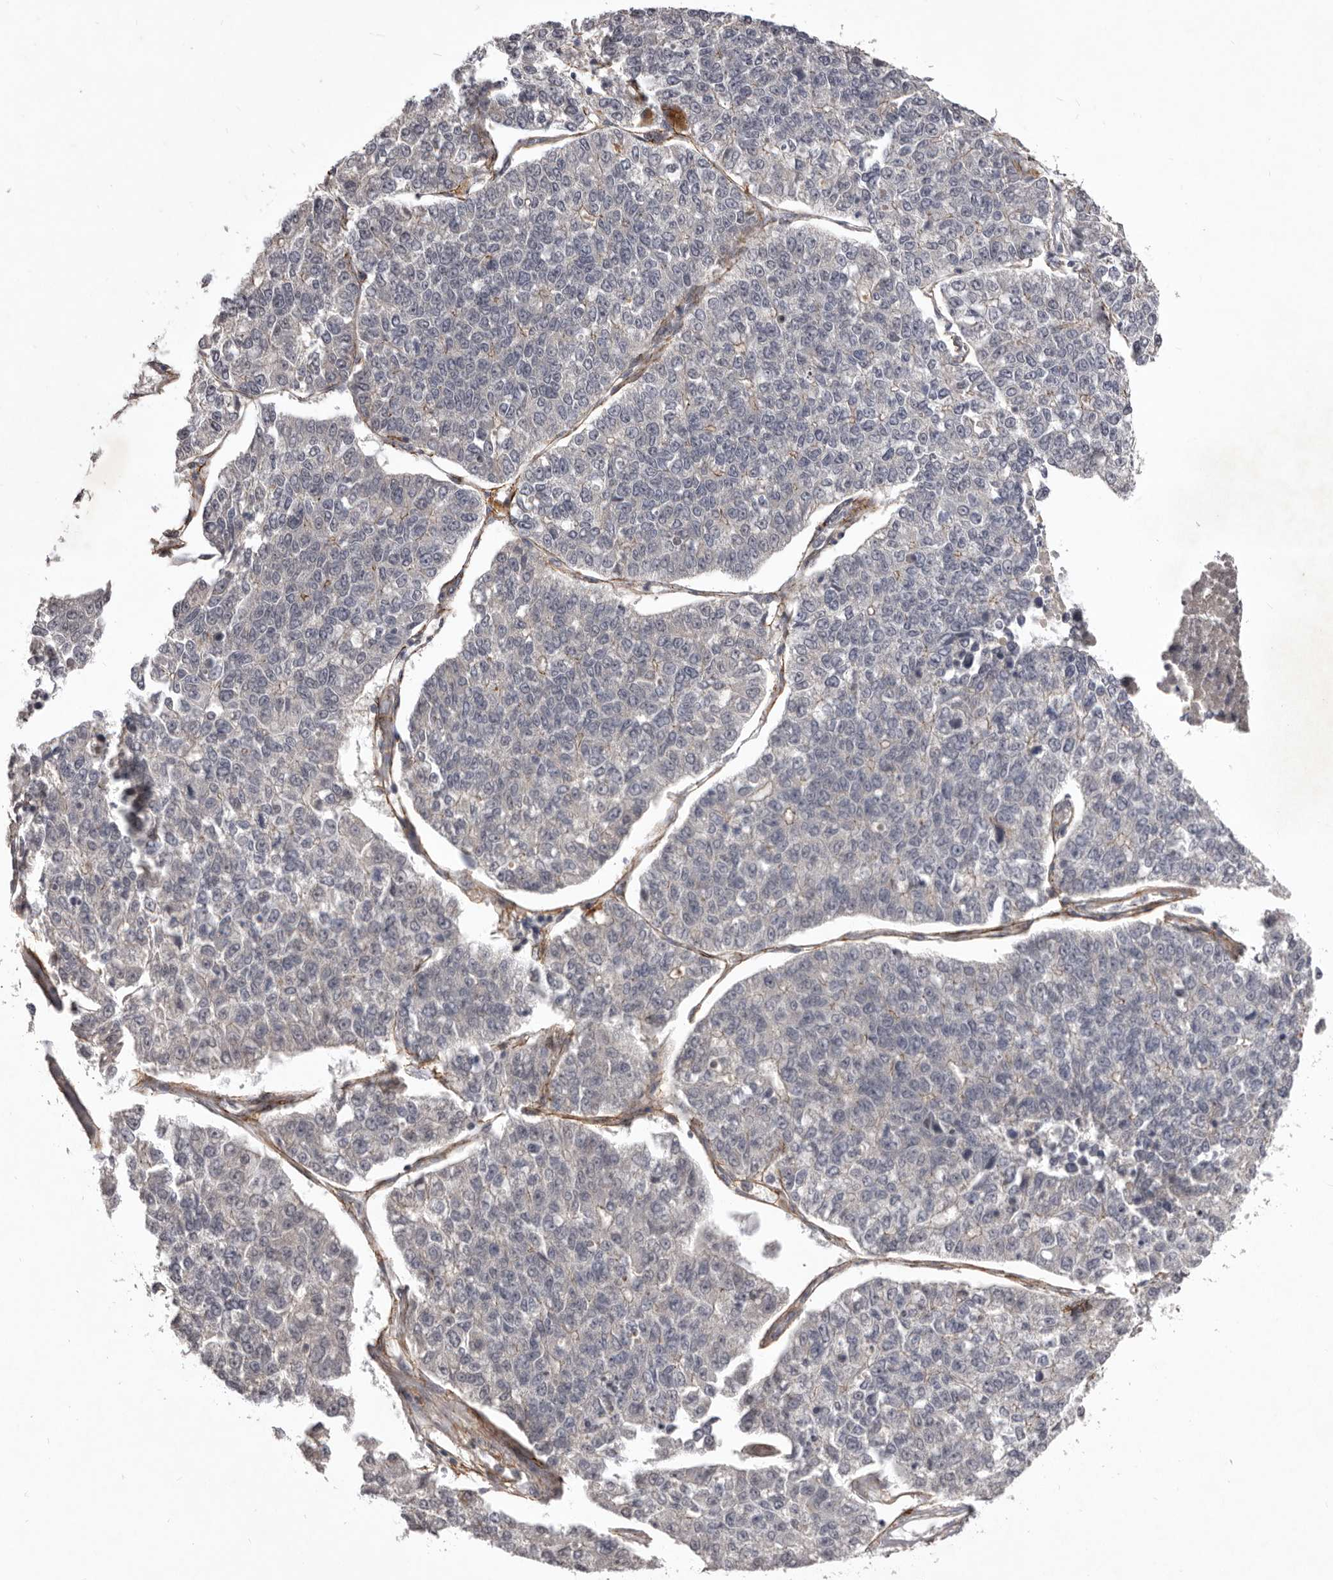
{"staining": {"intensity": "negative", "quantity": "none", "location": "none"}, "tissue": "lung cancer", "cell_type": "Tumor cells", "image_type": "cancer", "snomed": [{"axis": "morphology", "description": "Adenocarcinoma, NOS"}, {"axis": "topography", "description": "Lung"}], "caption": "Tumor cells are negative for protein expression in human lung cancer.", "gene": "HBS1L", "patient": {"sex": "male", "age": 49}}